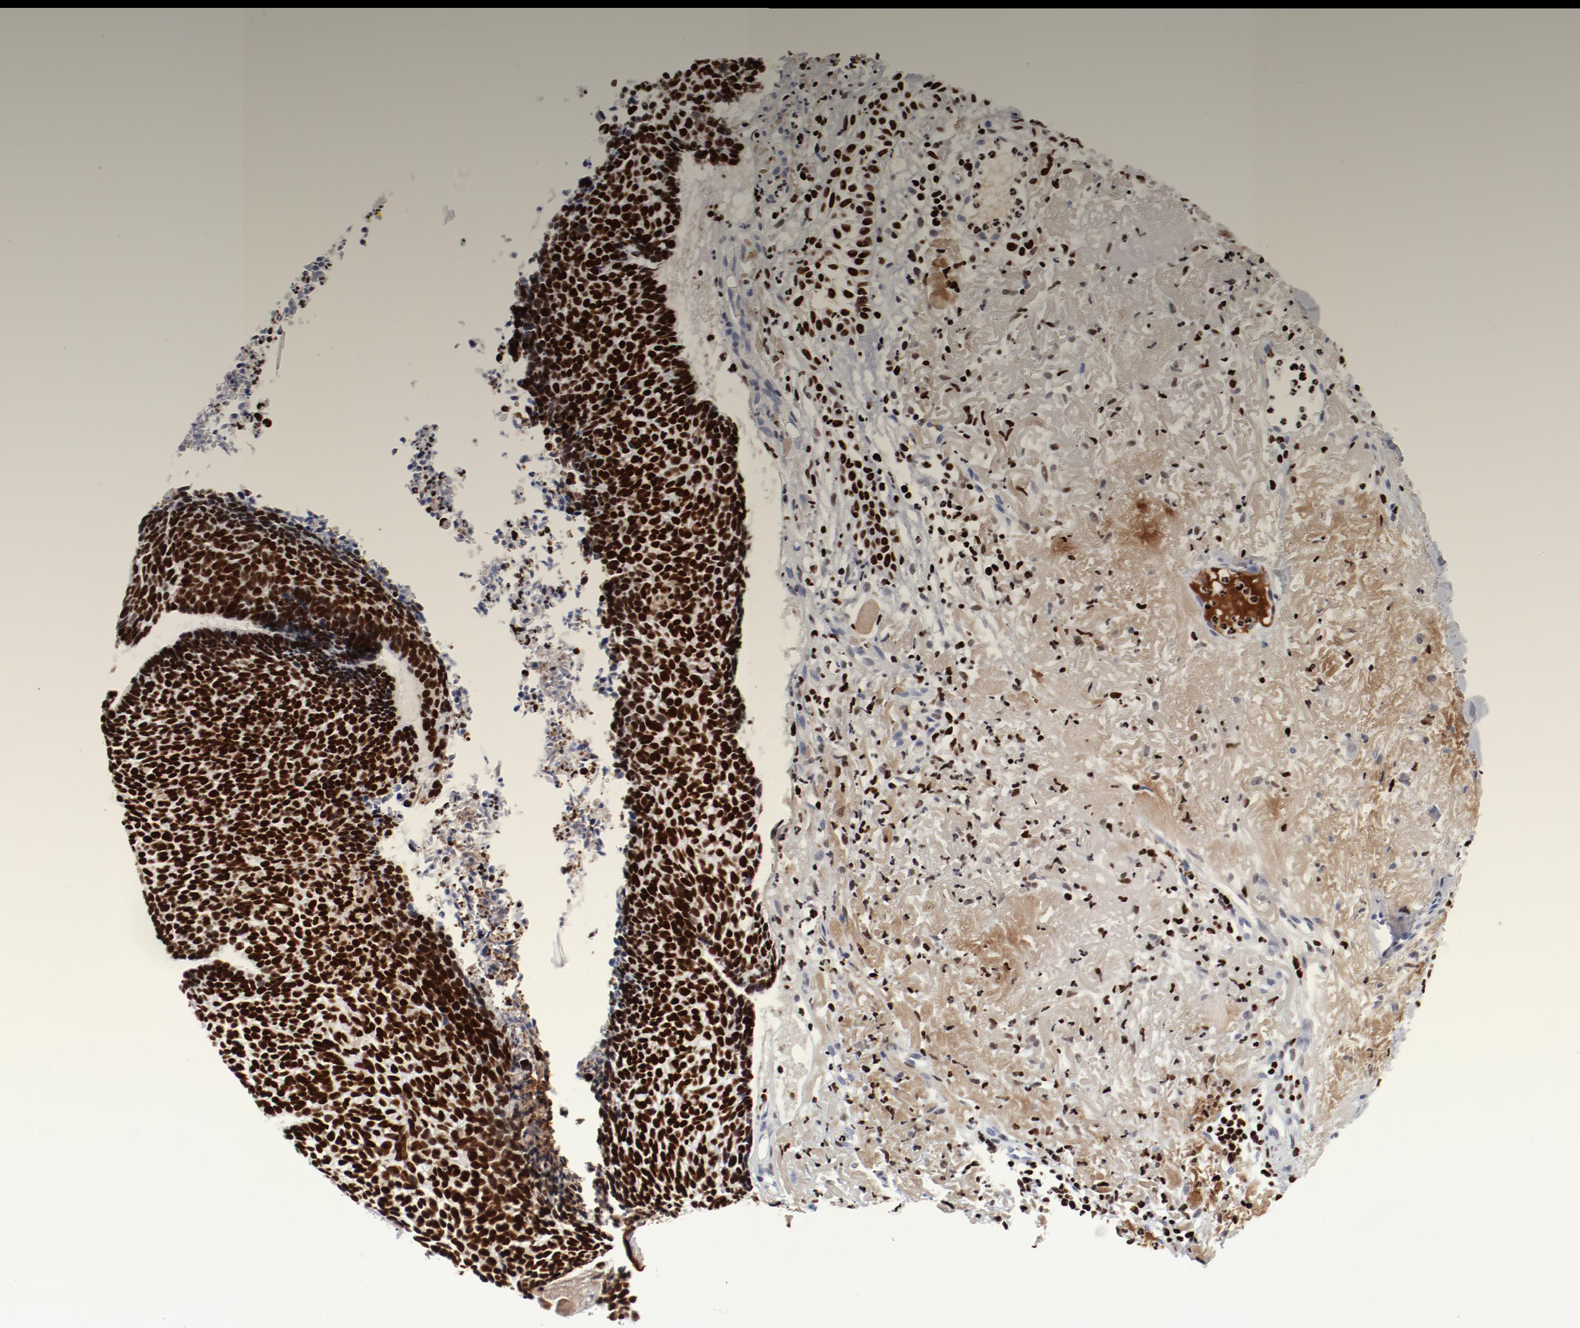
{"staining": {"intensity": "strong", "quantity": ">75%", "location": "nuclear"}, "tissue": "skin cancer", "cell_type": "Tumor cells", "image_type": "cancer", "snomed": [{"axis": "morphology", "description": "Basal cell carcinoma"}, {"axis": "topography", "description": "Skin"}], "caption": "High-power microscopy captured an IHC image of skin basal cell carcinoma, revealing strong nuclear expression in about >75% of tumor cells.", "gene": "SMARCC2", "patient": {"sex": "female", "age": 87}}